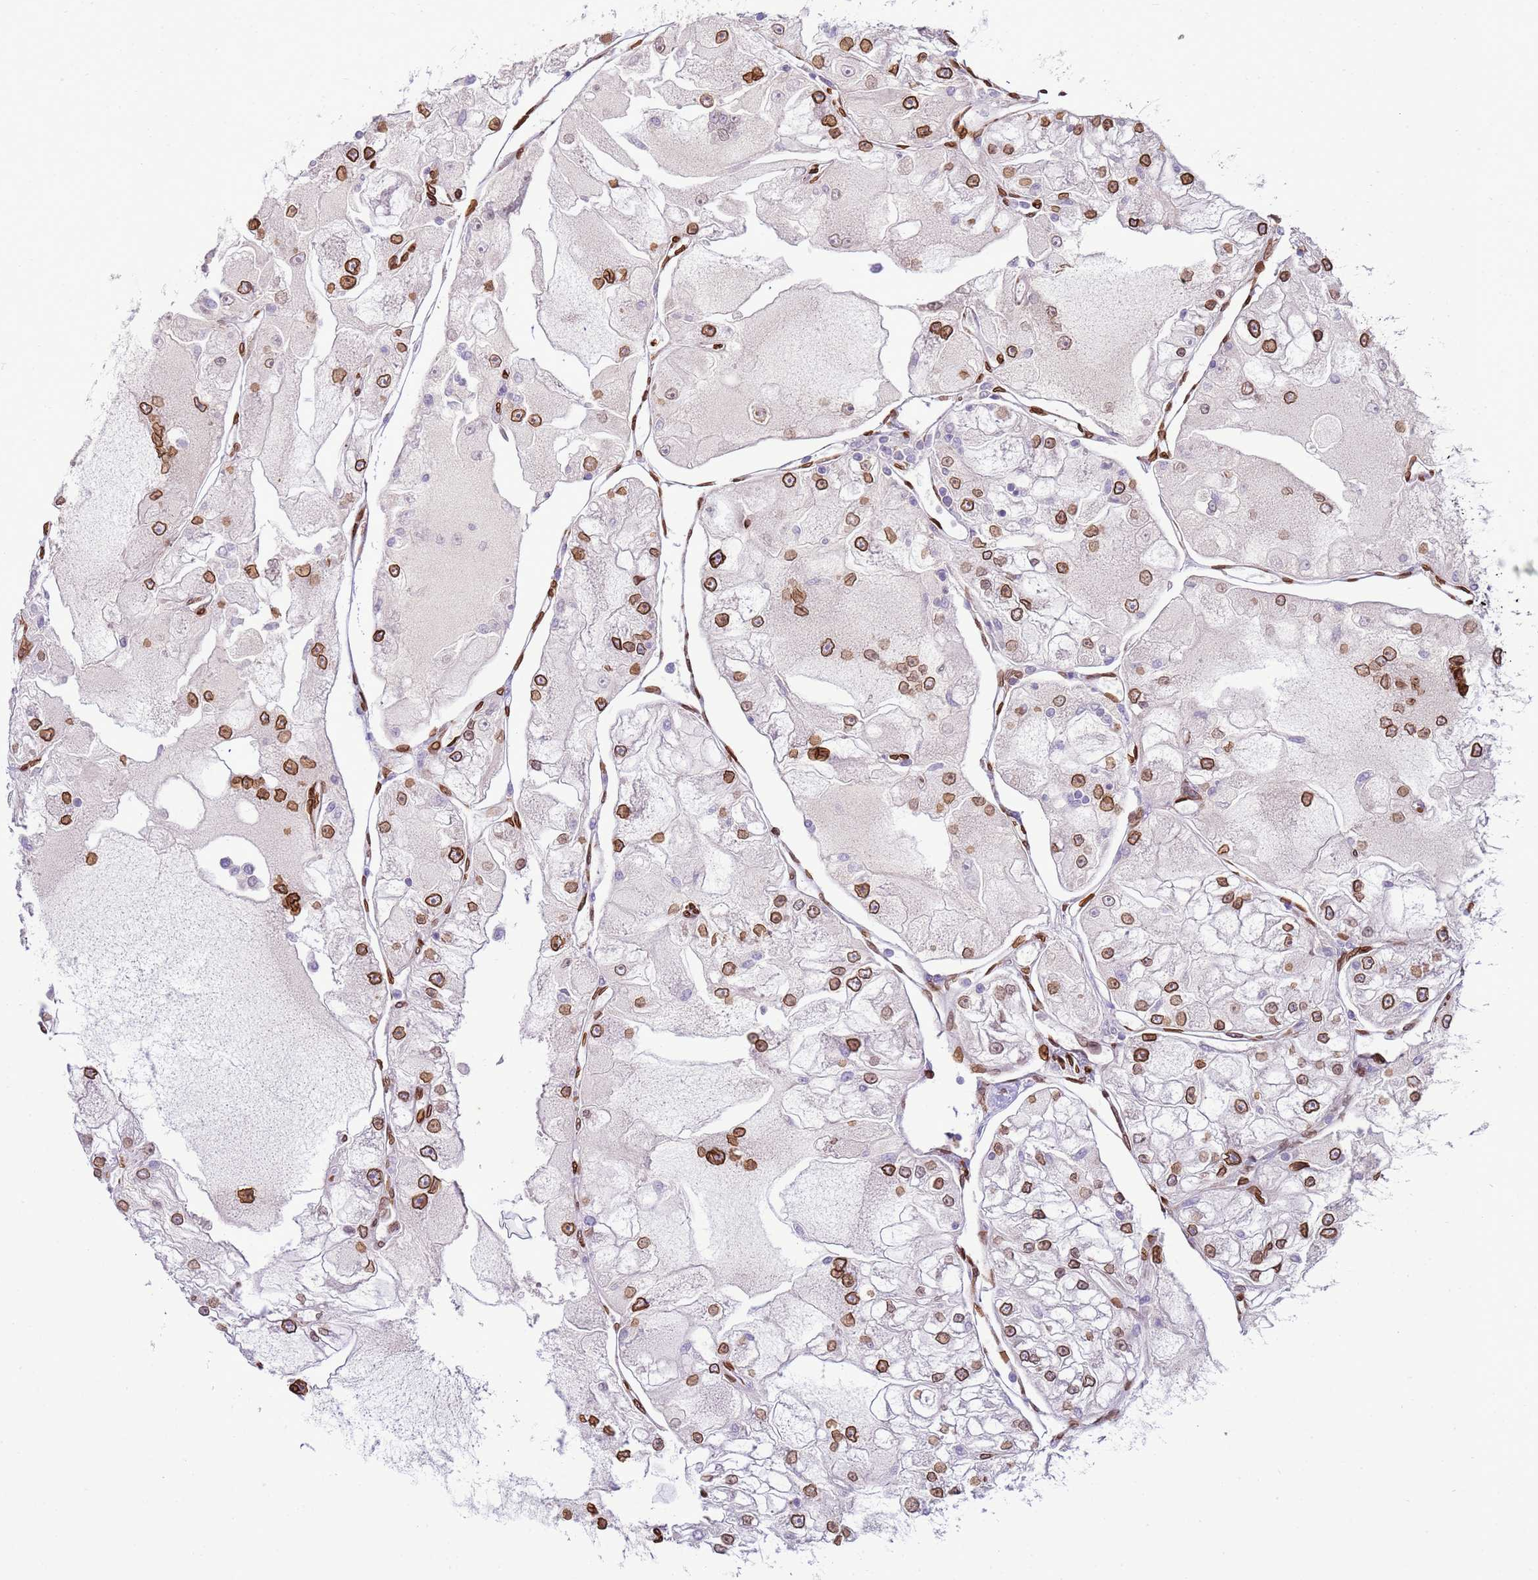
{"staining": {"intensity": "strong", "quantity": ">75%", "location": "cytoplasmic/membranous,nuclear"}, "tissue": "renal cancer", "cell_type": "Tumor cells", "image_type": "cancer", "snomed": [{"axis": "morphology", "description": "Adenocarcinoma, NOS"}, {"axis": "topography", "description": "Kidney"}], "caption": "Adenocarcinoma (renal) stained with a brown dye exhibits strong cytoplasmic/membranous and nuclear positive staining in about >75% of tumor cells.", "gene": "TMEM47", "patient": {"sex": "female", "age": 72}}